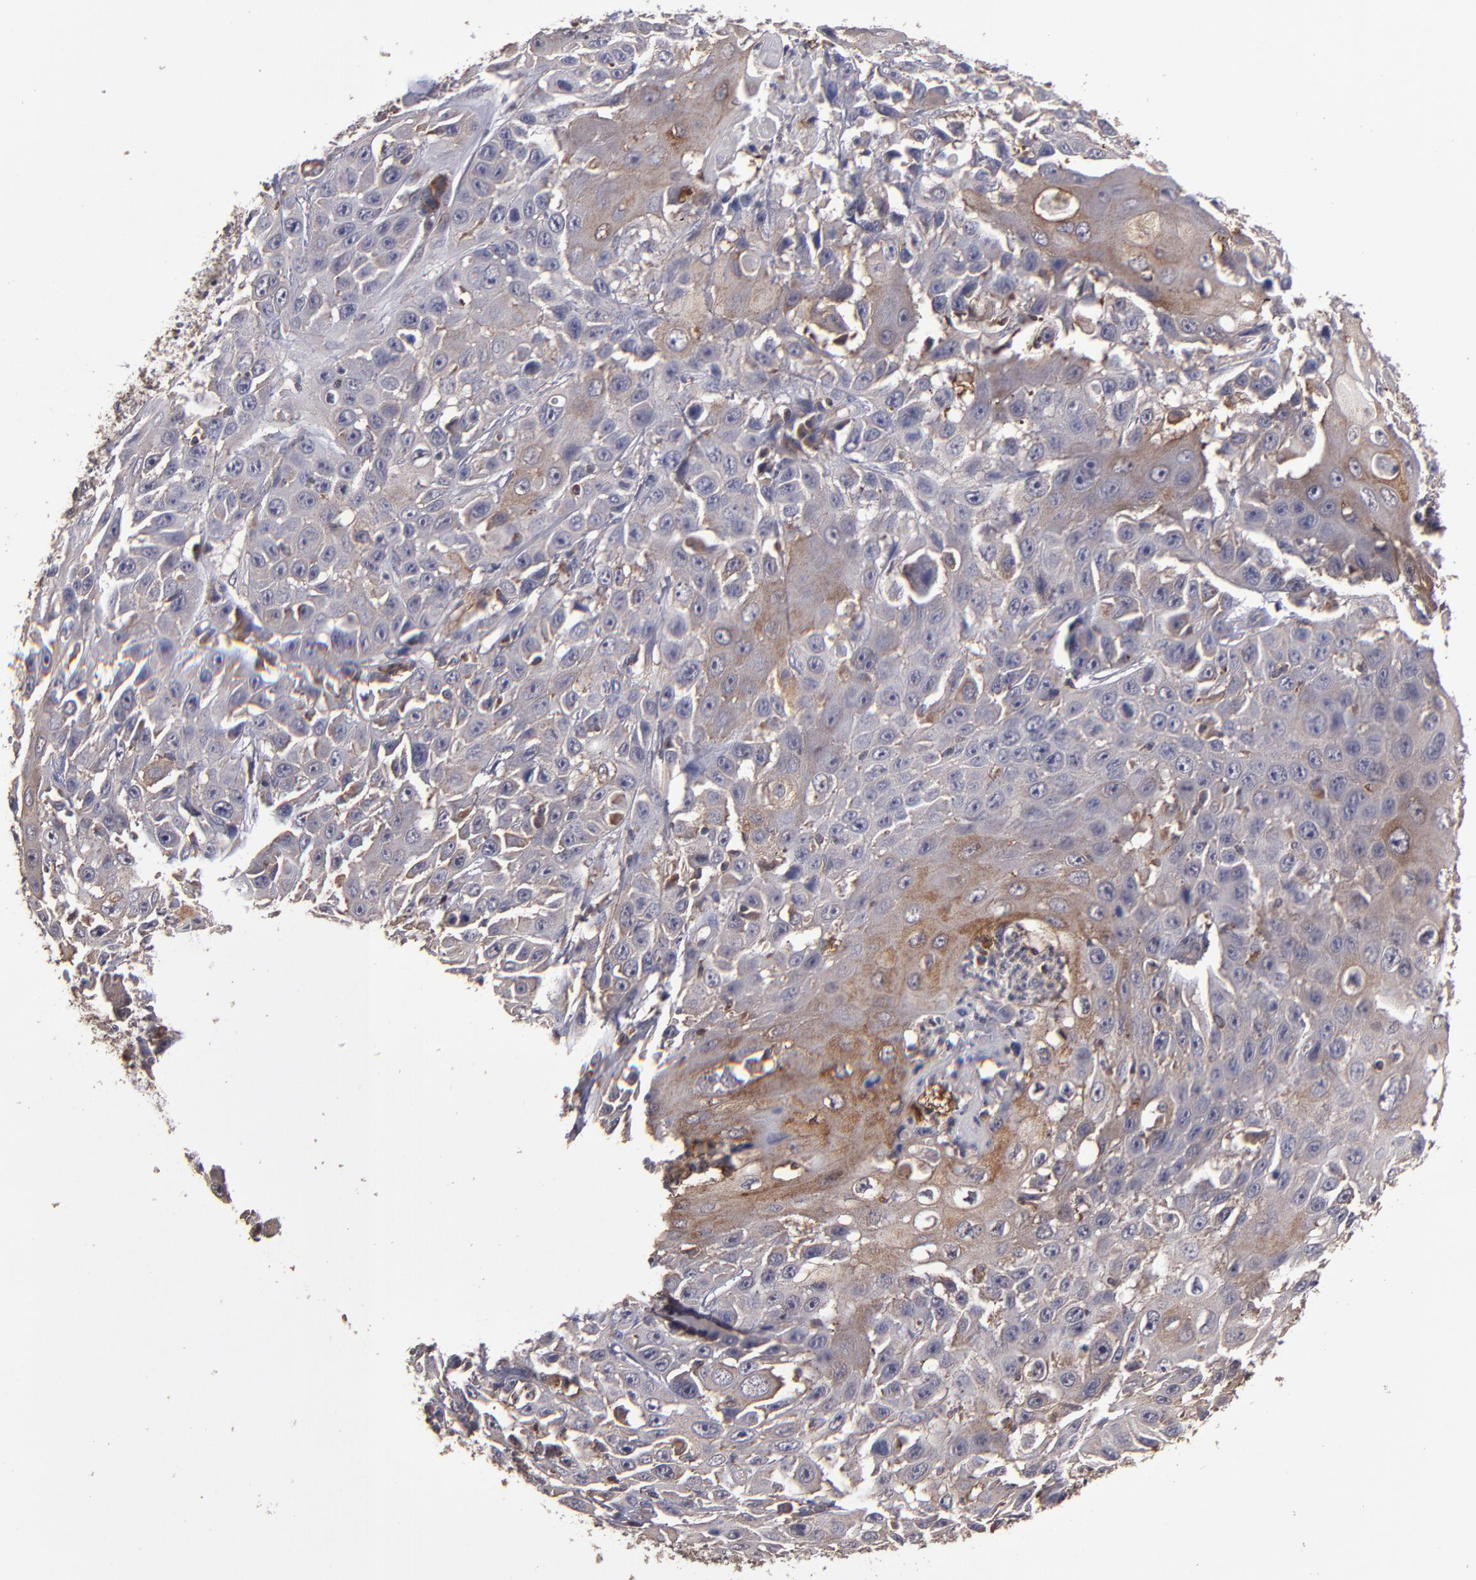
{"staining": {"intensity": "moderate", "quantity": "25%-75%", "location": "cytoplasmic/membranous"}, "tissue": "cervical cancer", "cell_type": "Tumor cells", "image_type": "cancer", "snomed": [{"axis": "morphology", "description": "Squamous cell carcinoma, NOS"}, {"axis": "topography", "description": "Cervix"}], "caption": "A brown stain highlights moderate cytoplasmic/membranous expression of a protein in cervical cancer tumor cells. The staining was performed using DAB to visualize the protein expression in brown, while the nuclei were stained in blue with hematoxylin (Magnification: 20x).", "gene": "NF2", "patient": {"sex": "female", "age": 39}}